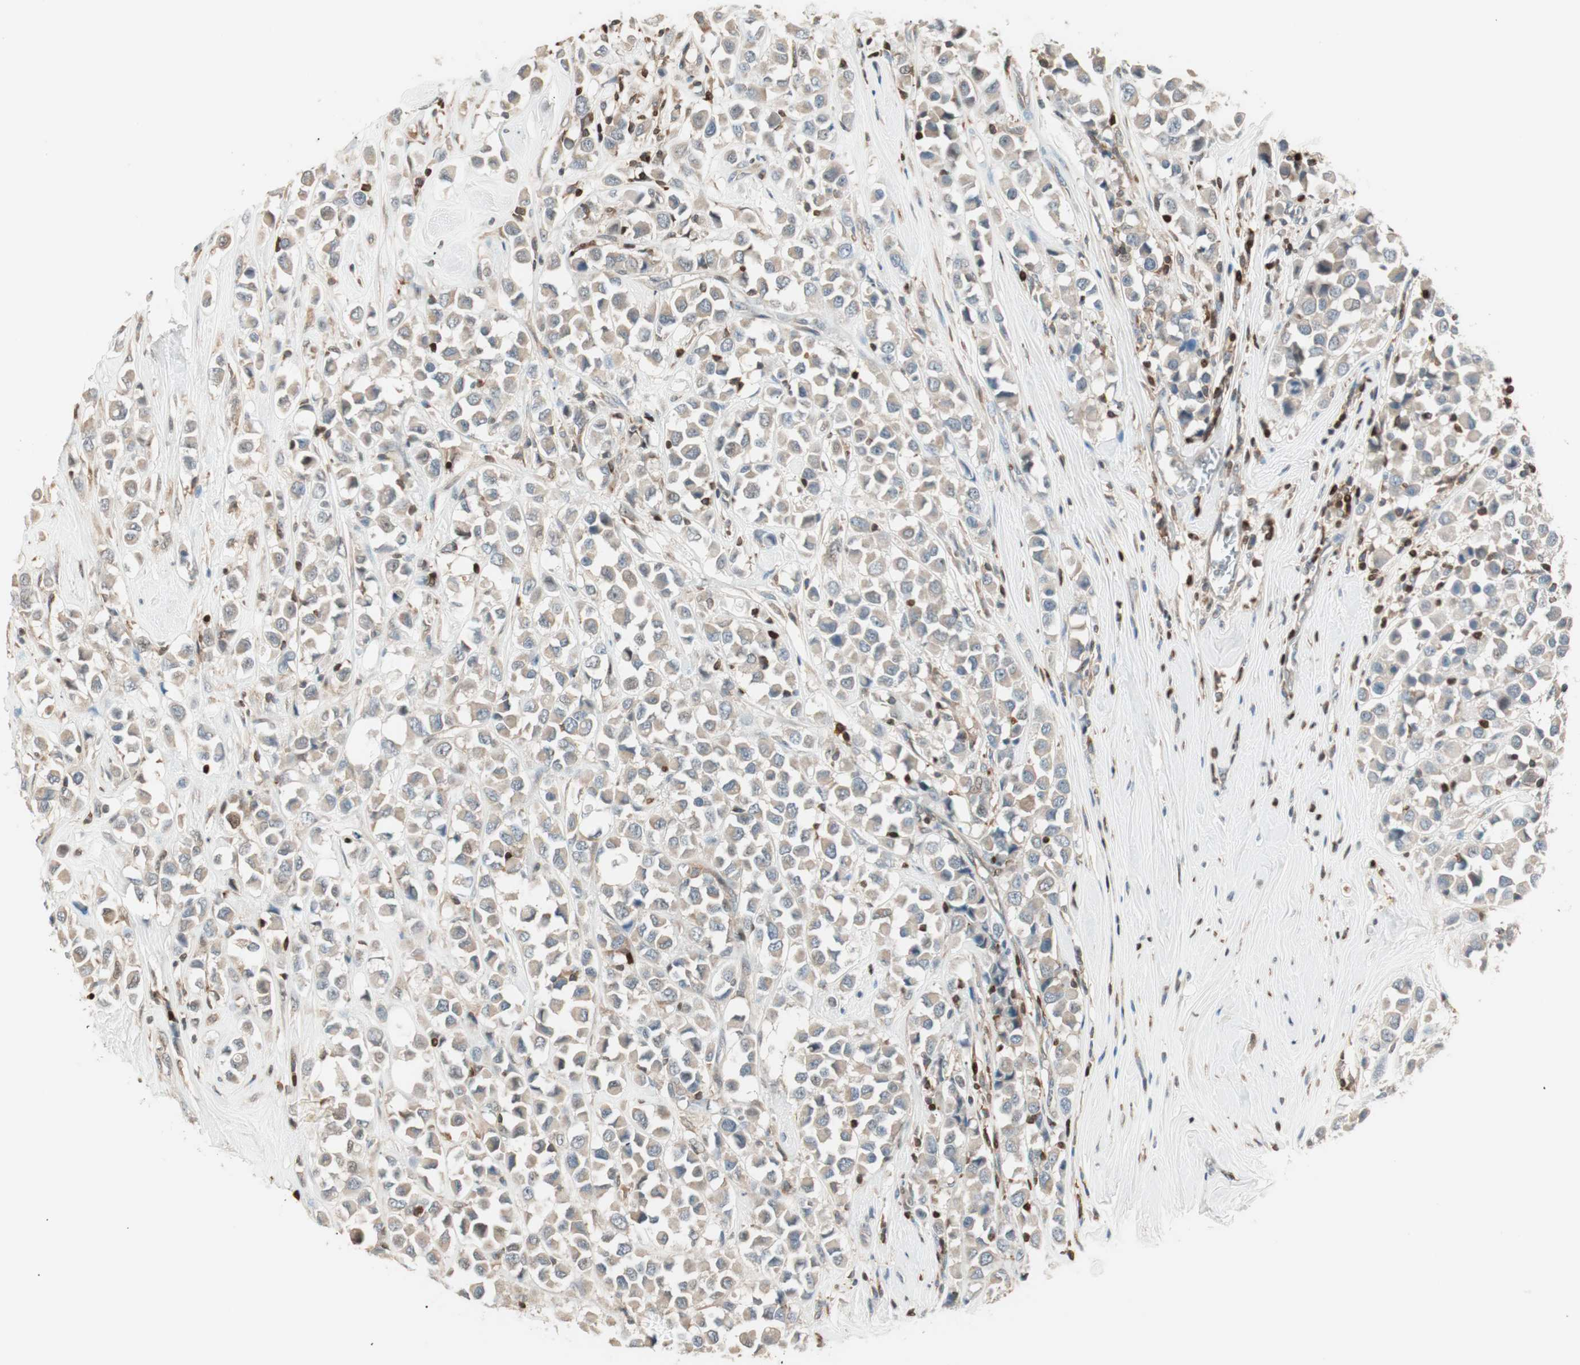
{"staining": {"intensity": "weak", "quantity": ">75%", "location": "cytoplasmic/membranous"}, "tissue": "breast cancer", "cell_type": "Tumor cells", "image_type": "cancer", "snomed": [{"axis": "morphology", "description": "Duct carcinoma"}, {"axis": "topography", "description": "Breast"}], "caption": "The micrograph demonstrates immunohistochemical staining of breast intraductal carcinoma. There is weak cytoplasmic/membranous positivity is seen in approximately >75% of tumor cells.", "gene": "BIN1", "patient": {"sex": "female", "age": 61}}